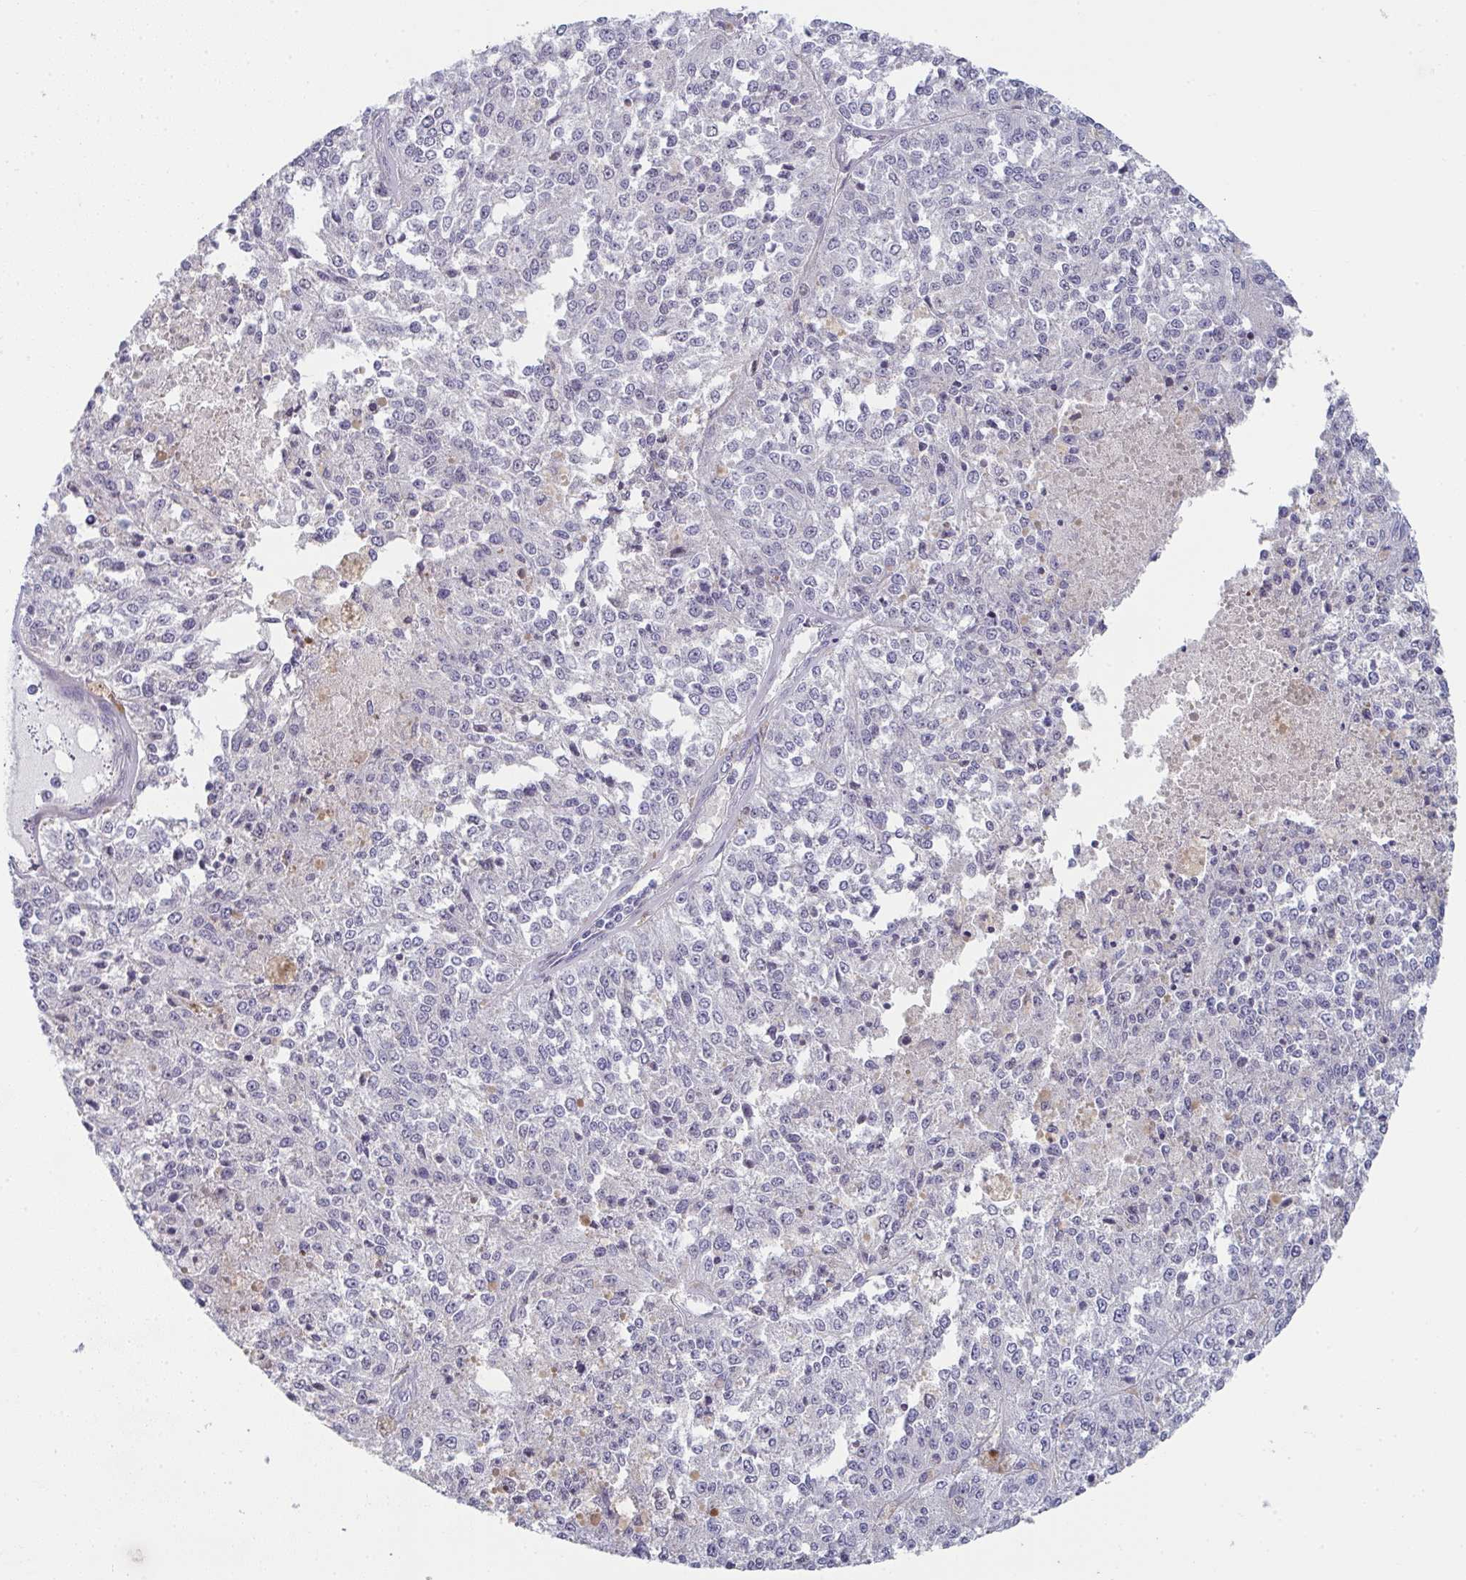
{"staining": {"intensity": "negative", "quantity": "none", "location": "none"}, "tissue": "melanoma", "cell_type": "Tumor cells", "image_type": "cancer", "snomed": [{"axis": "morphology", "description": "Malignant melanoma, Metastatic site"}, {"axis": "topography", "description": "Lymph node"}], "caption": "Immunohistochemistry (IHC) micrograph of human malignant melanoma (metastatic site) stained for a protein (brown), which demonstrates no expression in tumor cells.", "gene": "VWDE", "patient": {"sex": "female", "age": 64}}